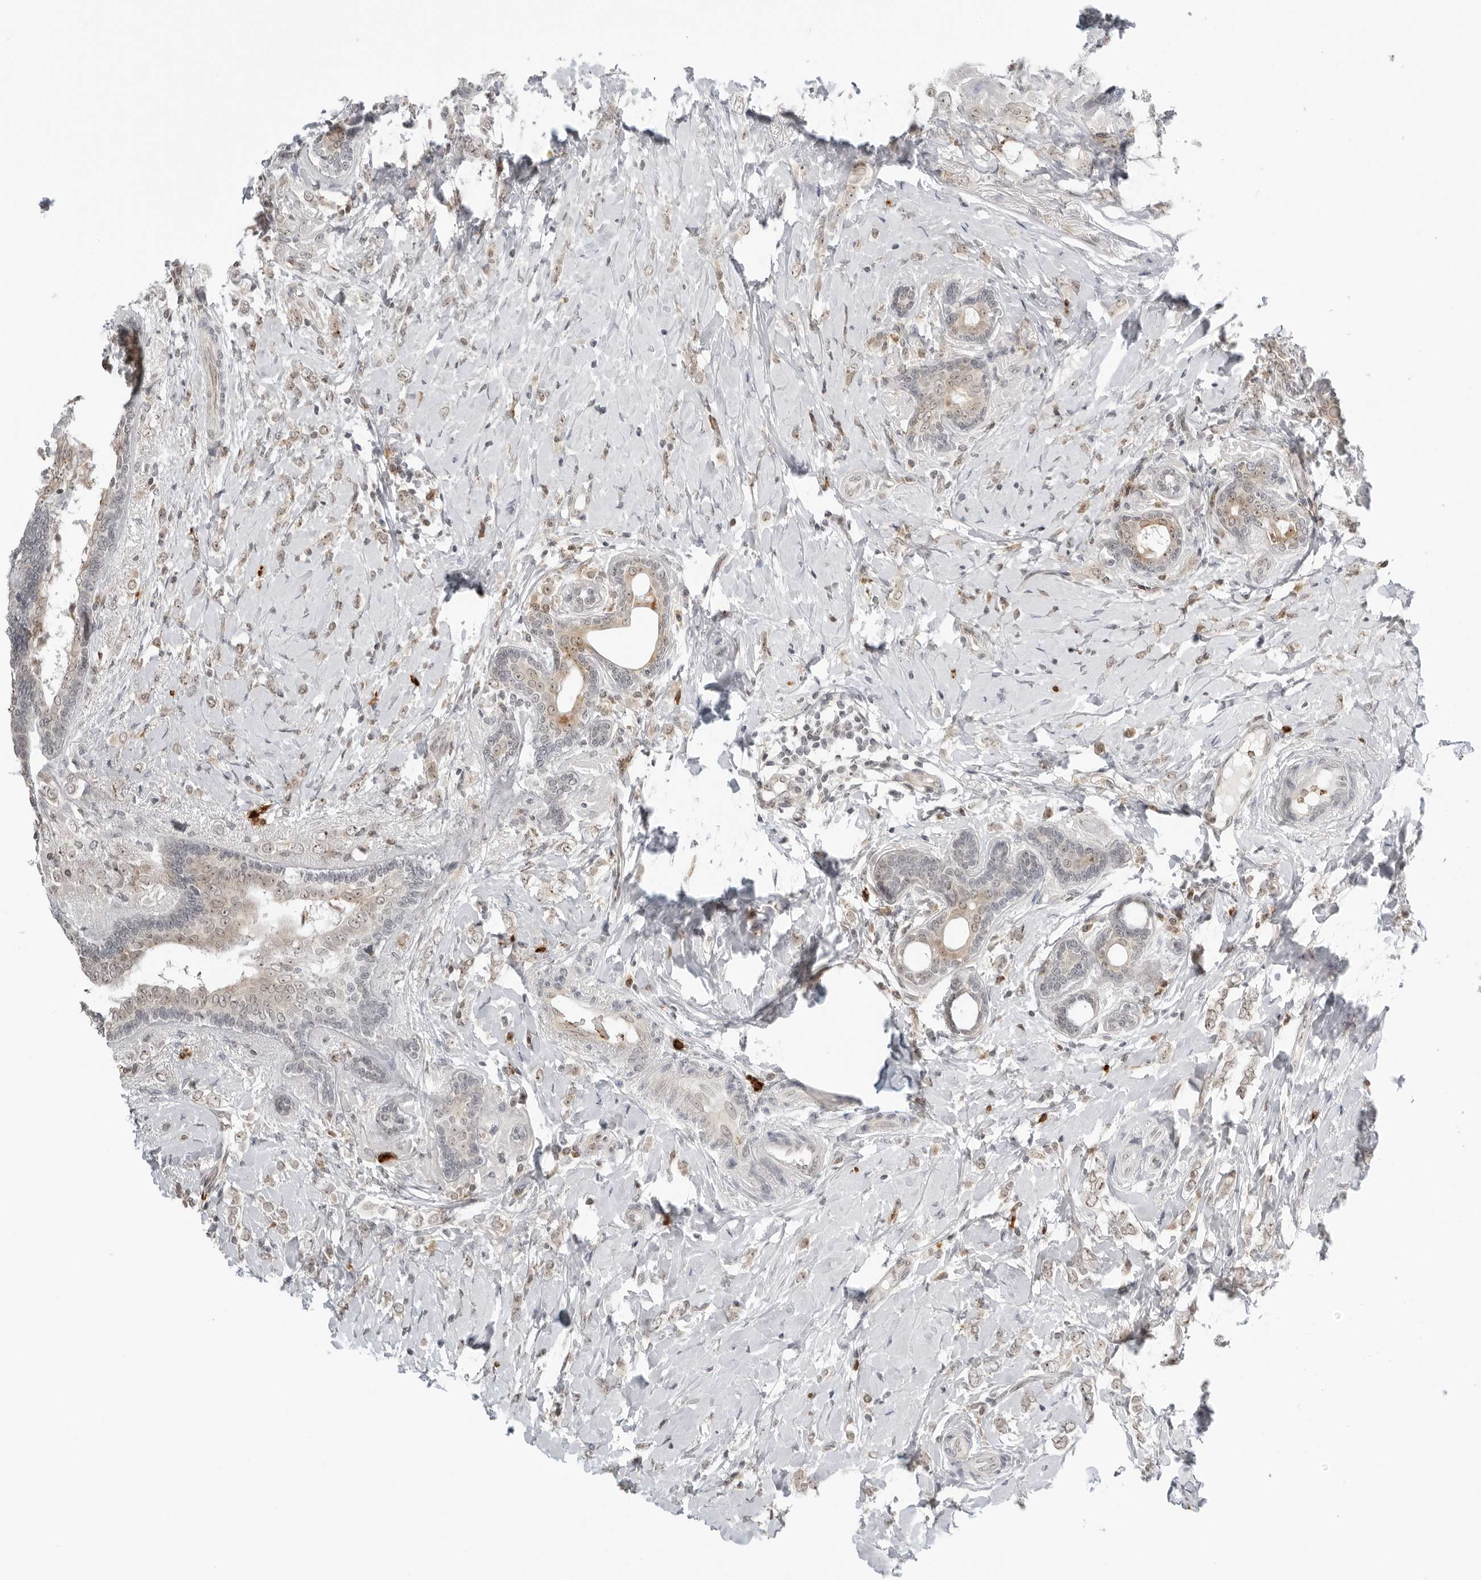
{"staining": {"intensity": "weak", "quantity": "25%-75%", "location": "cytoplasmic/membranous,nuclear"}, "tissue": "breast cancer", "cell_type": "Tumor cells", "image_type": "cancer", "snomed": [{"axis": "morphology", "description": "Normal tissue, NOS"}, {"axis": "morphology", "description": "Lobular carcinoma"}, {"axis": "topography", "description": "Breast"}], "caption": "Breast lobular carcinoma stained with DAB IHC displays low levels of weak cytoplasmic/membranous and nuclear expression in approximately 25%-75% of tumor cells. (IHC, brightfield microscopy, high magnification).", "gene": "SUGCT", "patient": {"sex": "female", "age": 47}}